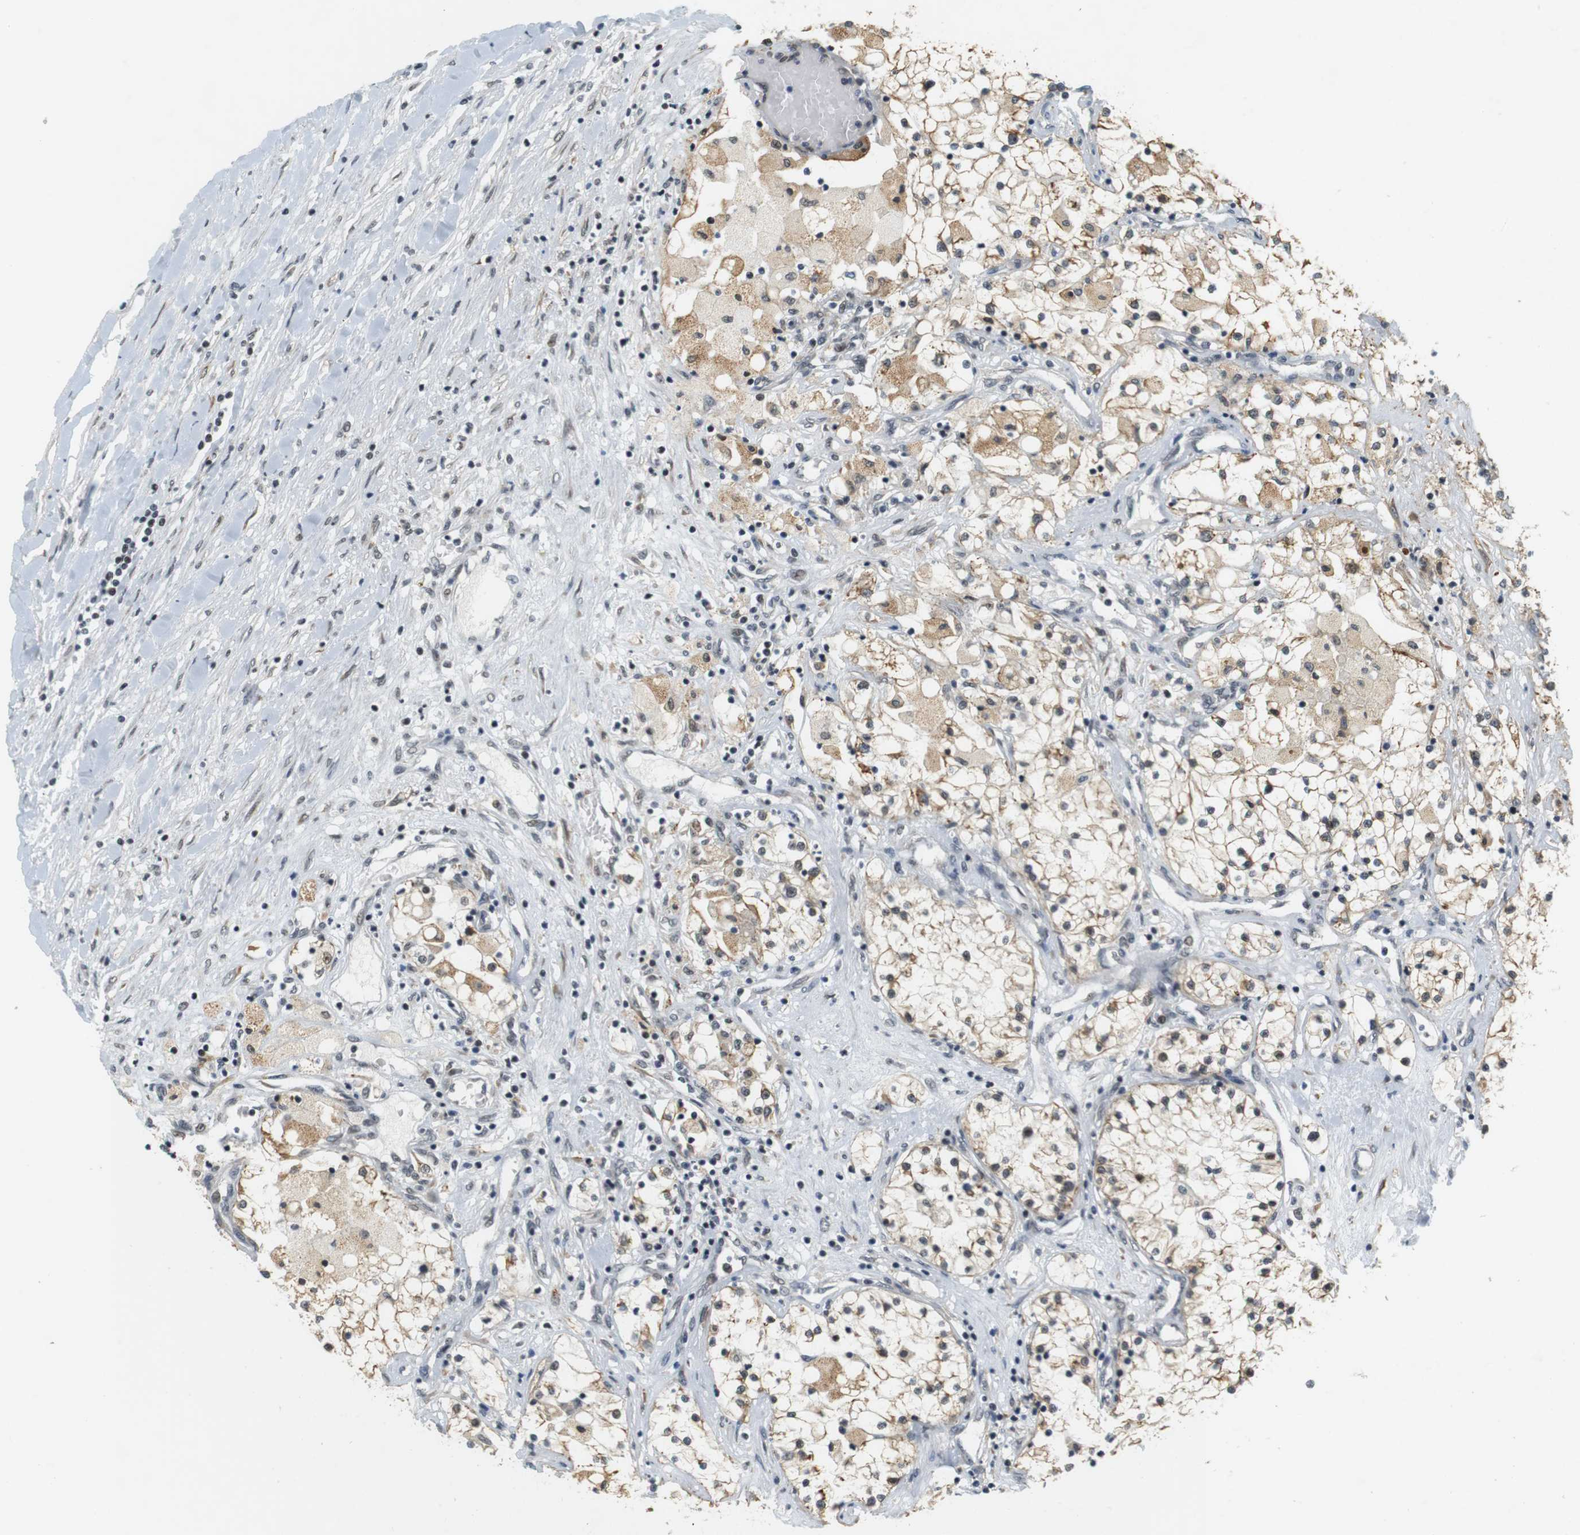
{"staining": {"intensity": "weak", "quantity": "25%-75%", "location": "cytoplasmic/membranous,nuclear"}, "tissue": "renal cancer", "cell_type": "Tumor cells", "image_type": "cancer", "snomed": [{"axis": "morphology", "description": "Adenocarcinoma, NOS"}, {"axis": "topography", "description": "Kidney"}], "caption": "Renal cancer tissue shows weak cytoplasmic/membranous and nuclear expression in about 25%-75% of tumor cells", "gene": "RNF38", "patient": {"sex": "male", "age": 68}}